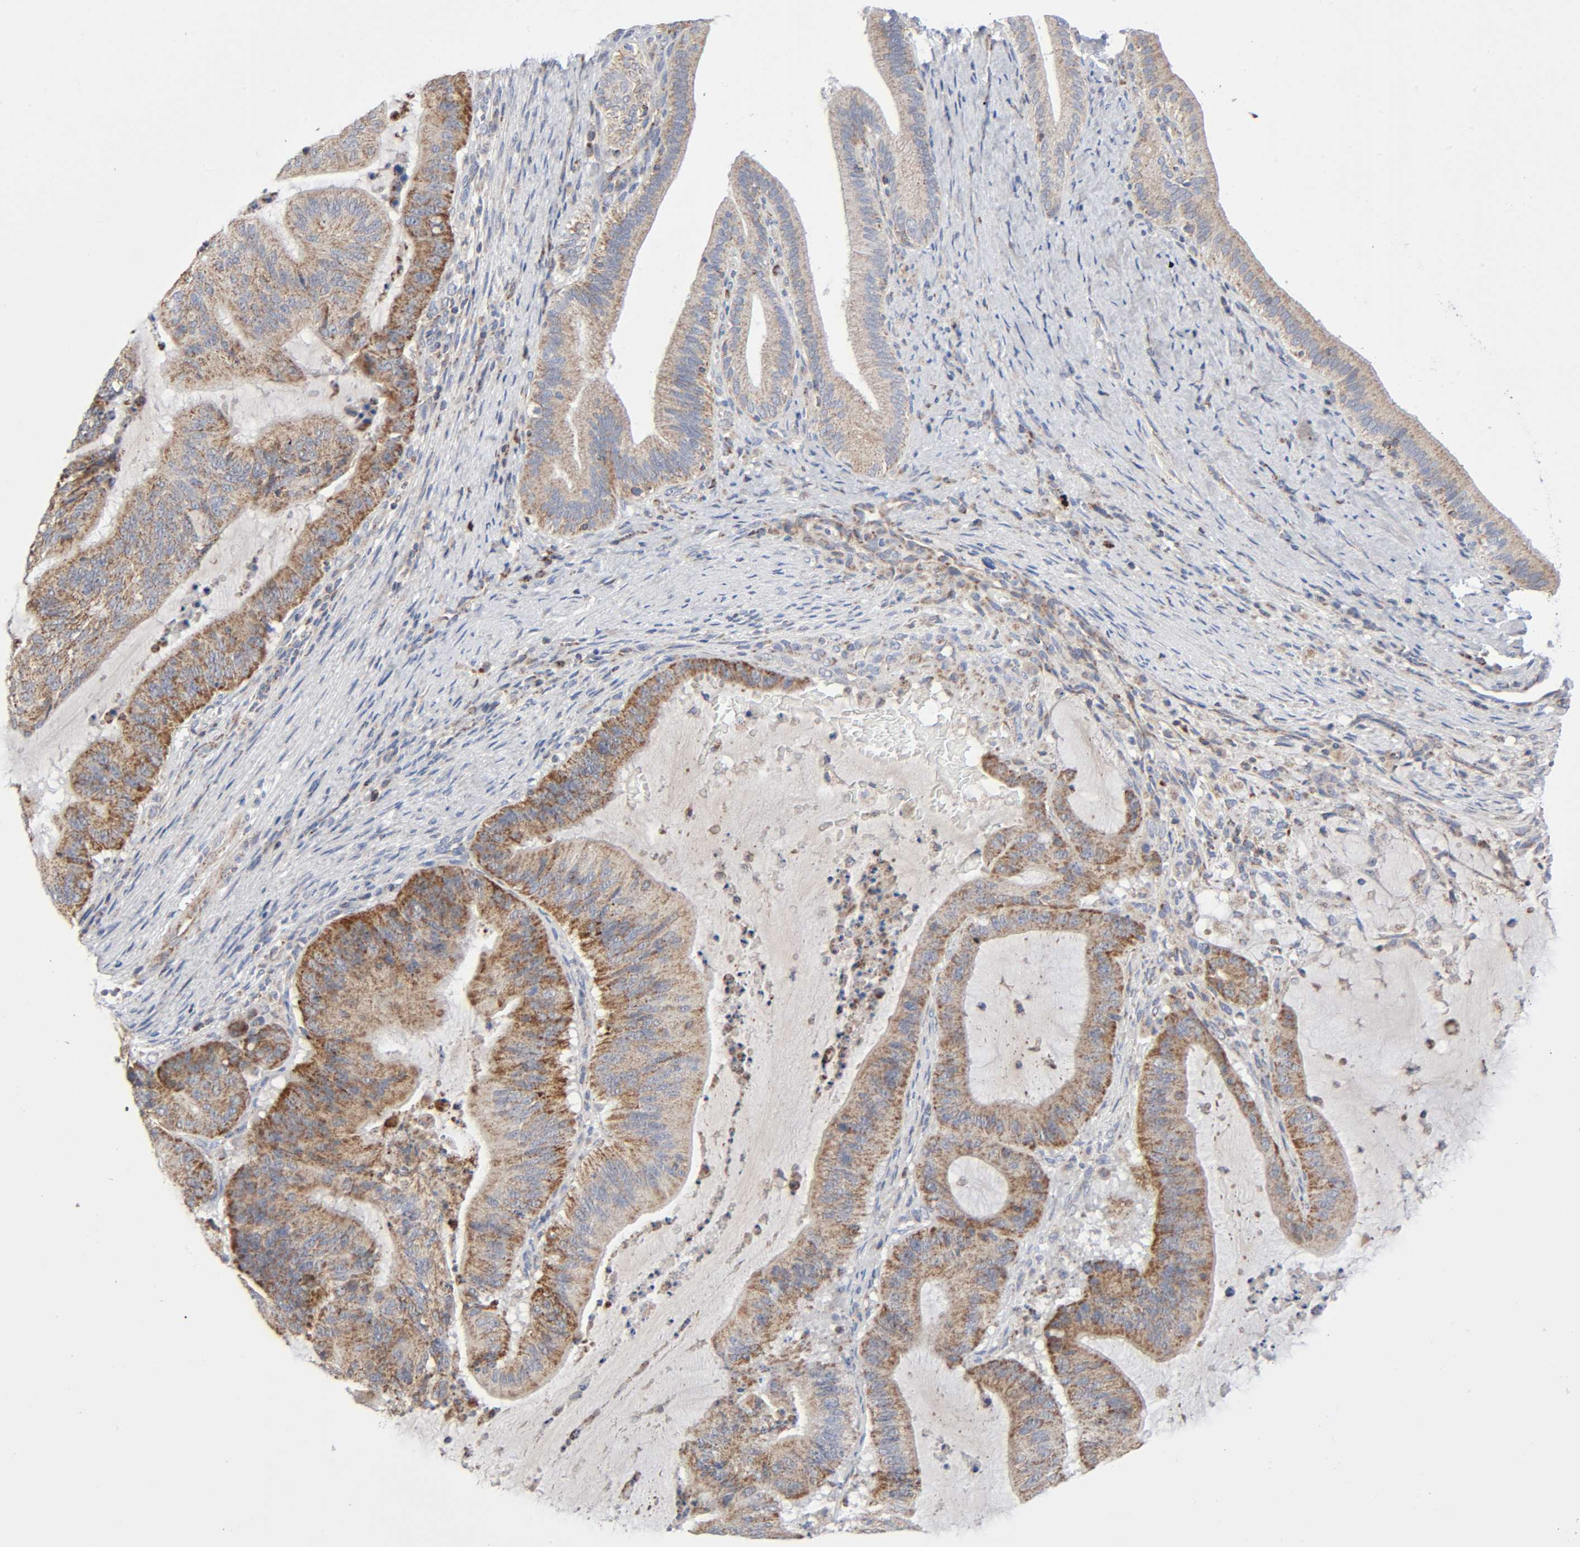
{"staining": {"intensity": "moderate", "quantity": ">75%", "location": "cytoplasmic/membranous"}, "tissue": "liver cancer", "cell_type": "Tumor cells", "image_type": "cancer", "snomed": [{"axis": "morphology", "description": "Cholangiocarcinoma"}, {"axis": "topography", "description": "Liver"}], "caption": "Moderate cytoplasmic/membranous protein positivity is appreciated in about >75% of tumor cells in liver cancer (cholangiocarcinoma).", "gene": "SYT16", "patient": {"sex": "female", "age": 73}}